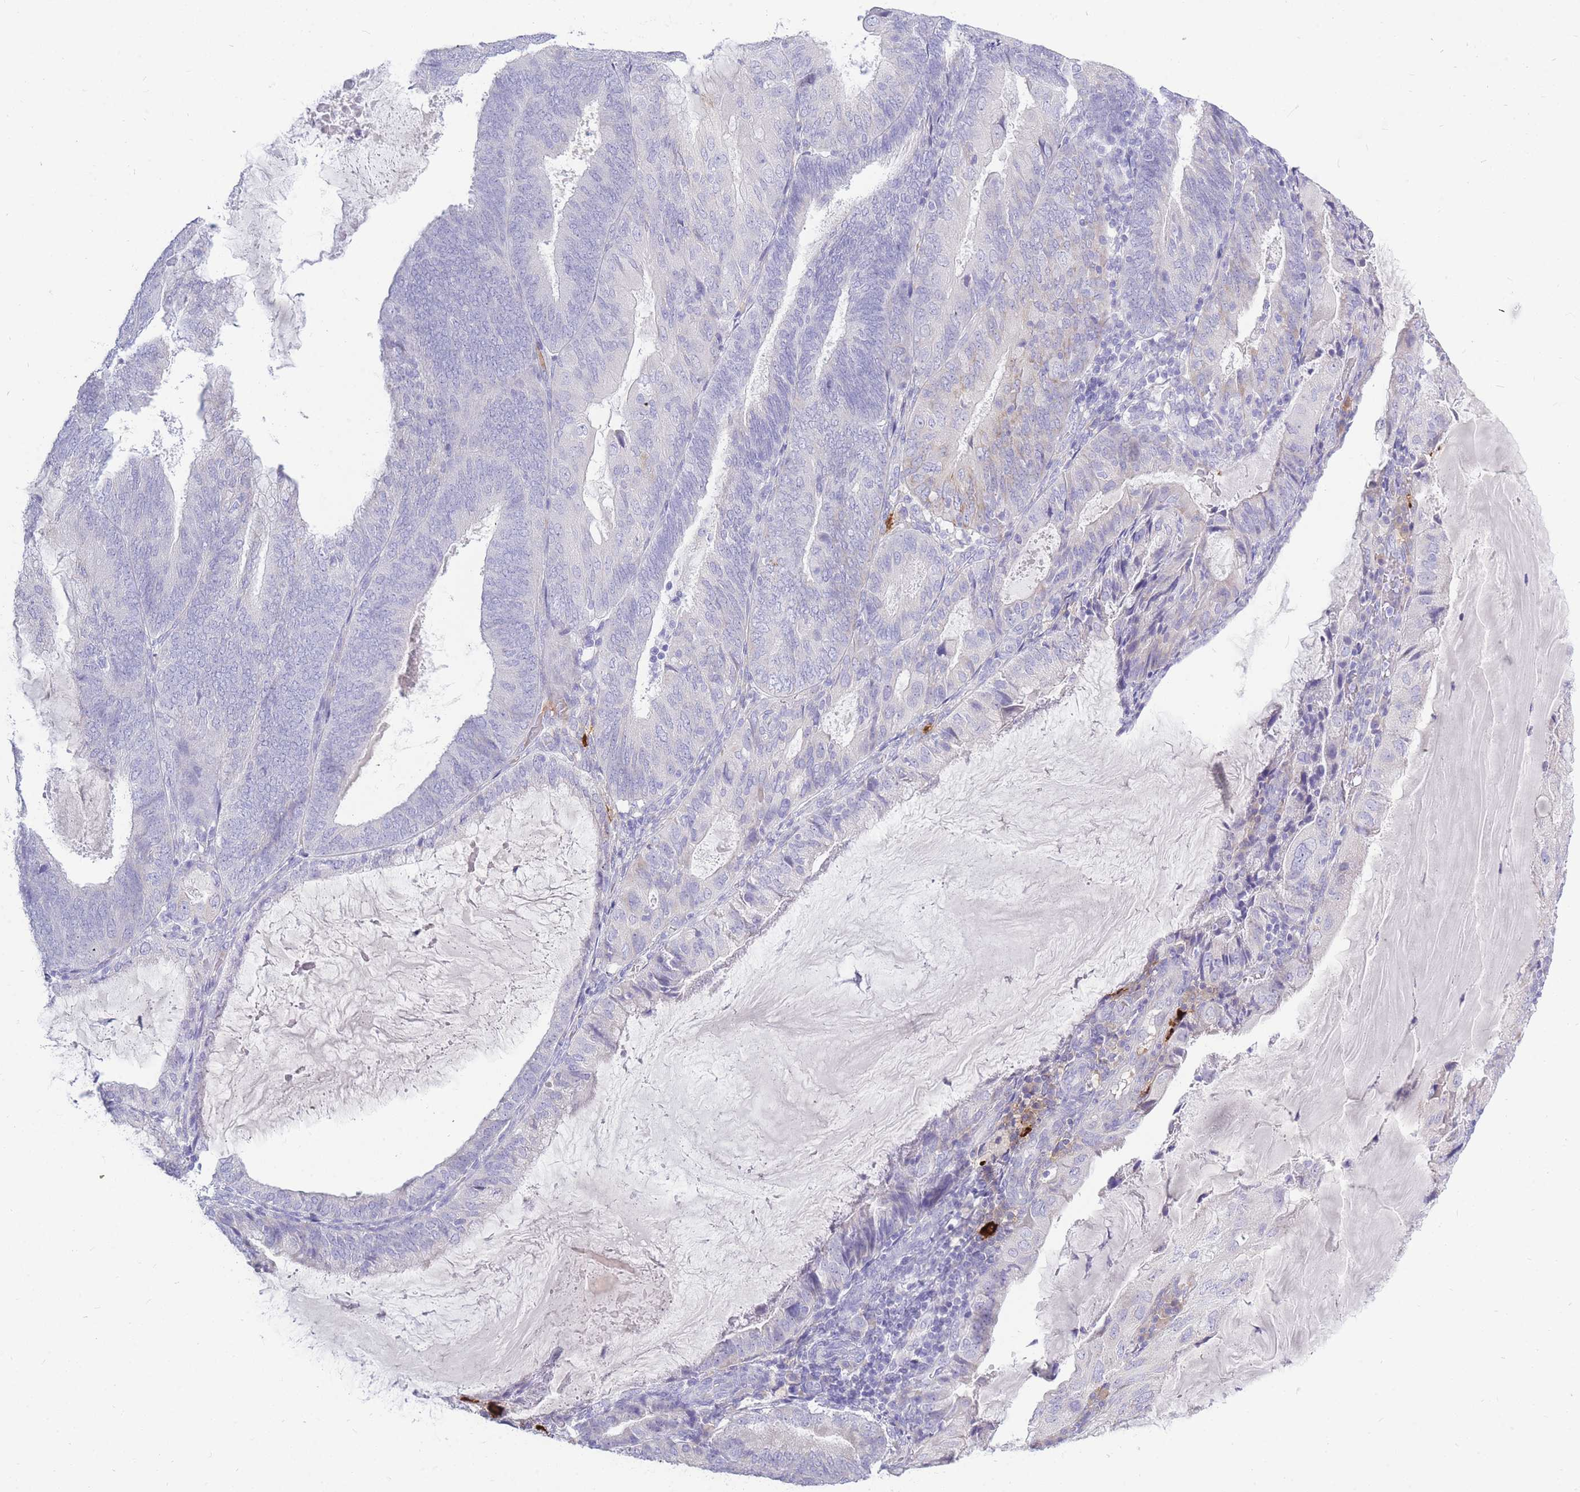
{"staining": {"intensity": "negative", "quantity": "none", "location": "none"}, "tissue": "endometrial cancer", "cell_type": "Tumor cells", "image_type": "cancer", "snomed": [{"axis": "morphology", "description": "Adenocarcinoma, NOS"}, {"axis": "topography", "description": "Endometrium"}], "caption": "Histopathology image shows no significant protein positivity in tumor cells of endometrial adenocarcinoma.", "gene": "TPSD1", "patient": {"sex": "female", "age": 81}}